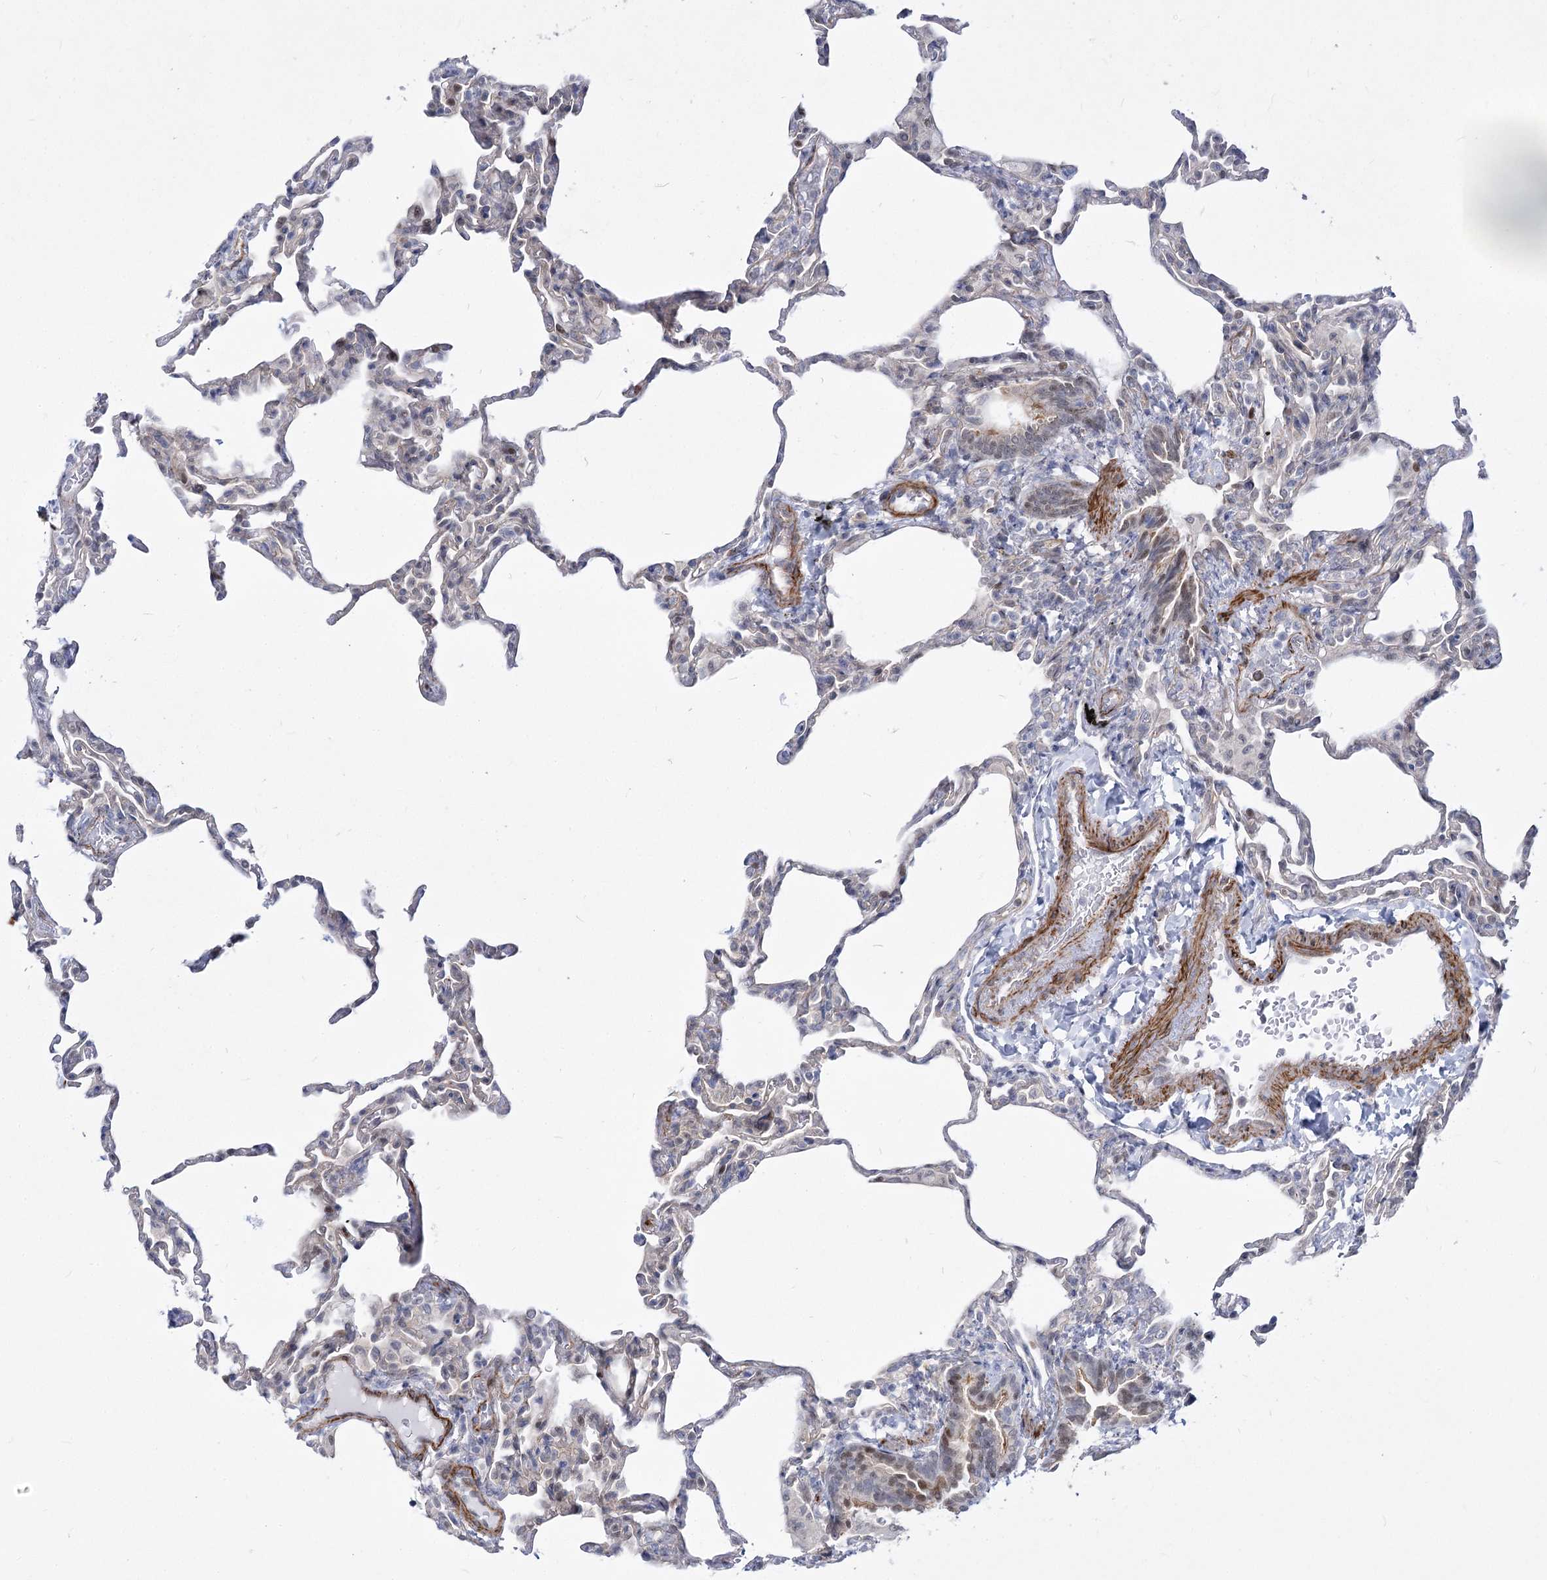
{"staining": {"intensity": "moderate", "quantity": "<25%", "location": "nuclear"}, "tissue": "lung", "cell_type": "Alveolar cells", "image_type": "normal", "snomed": [{"axis": "morphology", "description": "Normal tissue, NOS"}, {"axis": "topography", "description": "Lung"}], "caption": "A photomicrograph of human lung stained for a protein demonstrates moderate nuclear brown staining in alveolar cells.", "gene": "ARSI", "patient": {"sex": "male", "age": 20}}